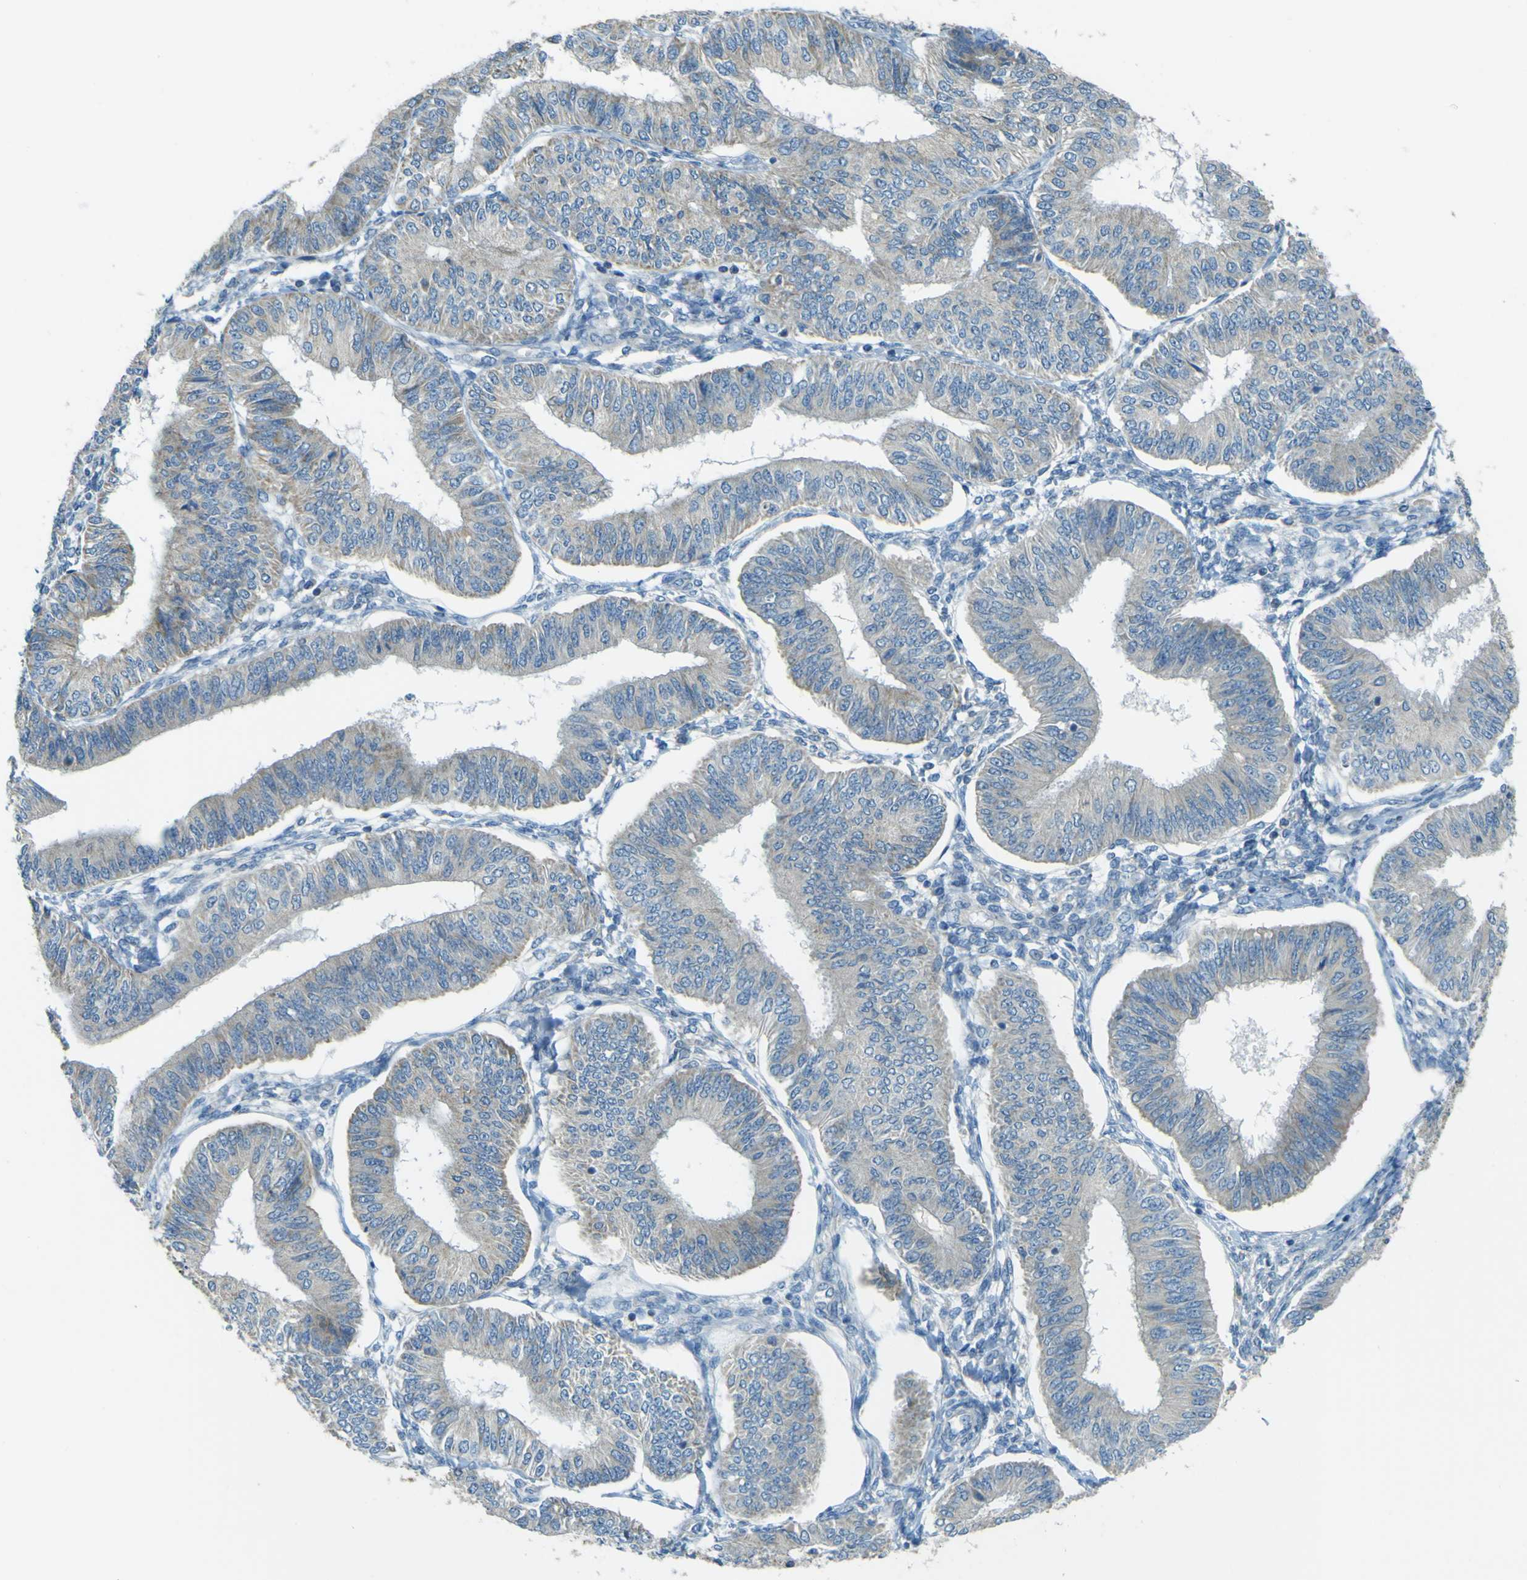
{"staining": {"intensity": "negative", "quantity": "none", "location": "none"}, "tissue": "endometrial cancer", "cell_type": "Tumor cells", "image_type": "cancer", "snomed": [{"axis": "morphology", "description": "Adenocarcinoma, NOS"}, {"axis": "topography", "description": "Endometrium"}], "caption": "High magnification brightfield microscopy of endometrial cancer stained with DAB (brown) and counterstained with hematoxylin (blue): tumor cells show no significant expression.", "gene": "FKTN", "patient": {"sex": "female", "age": 58}}